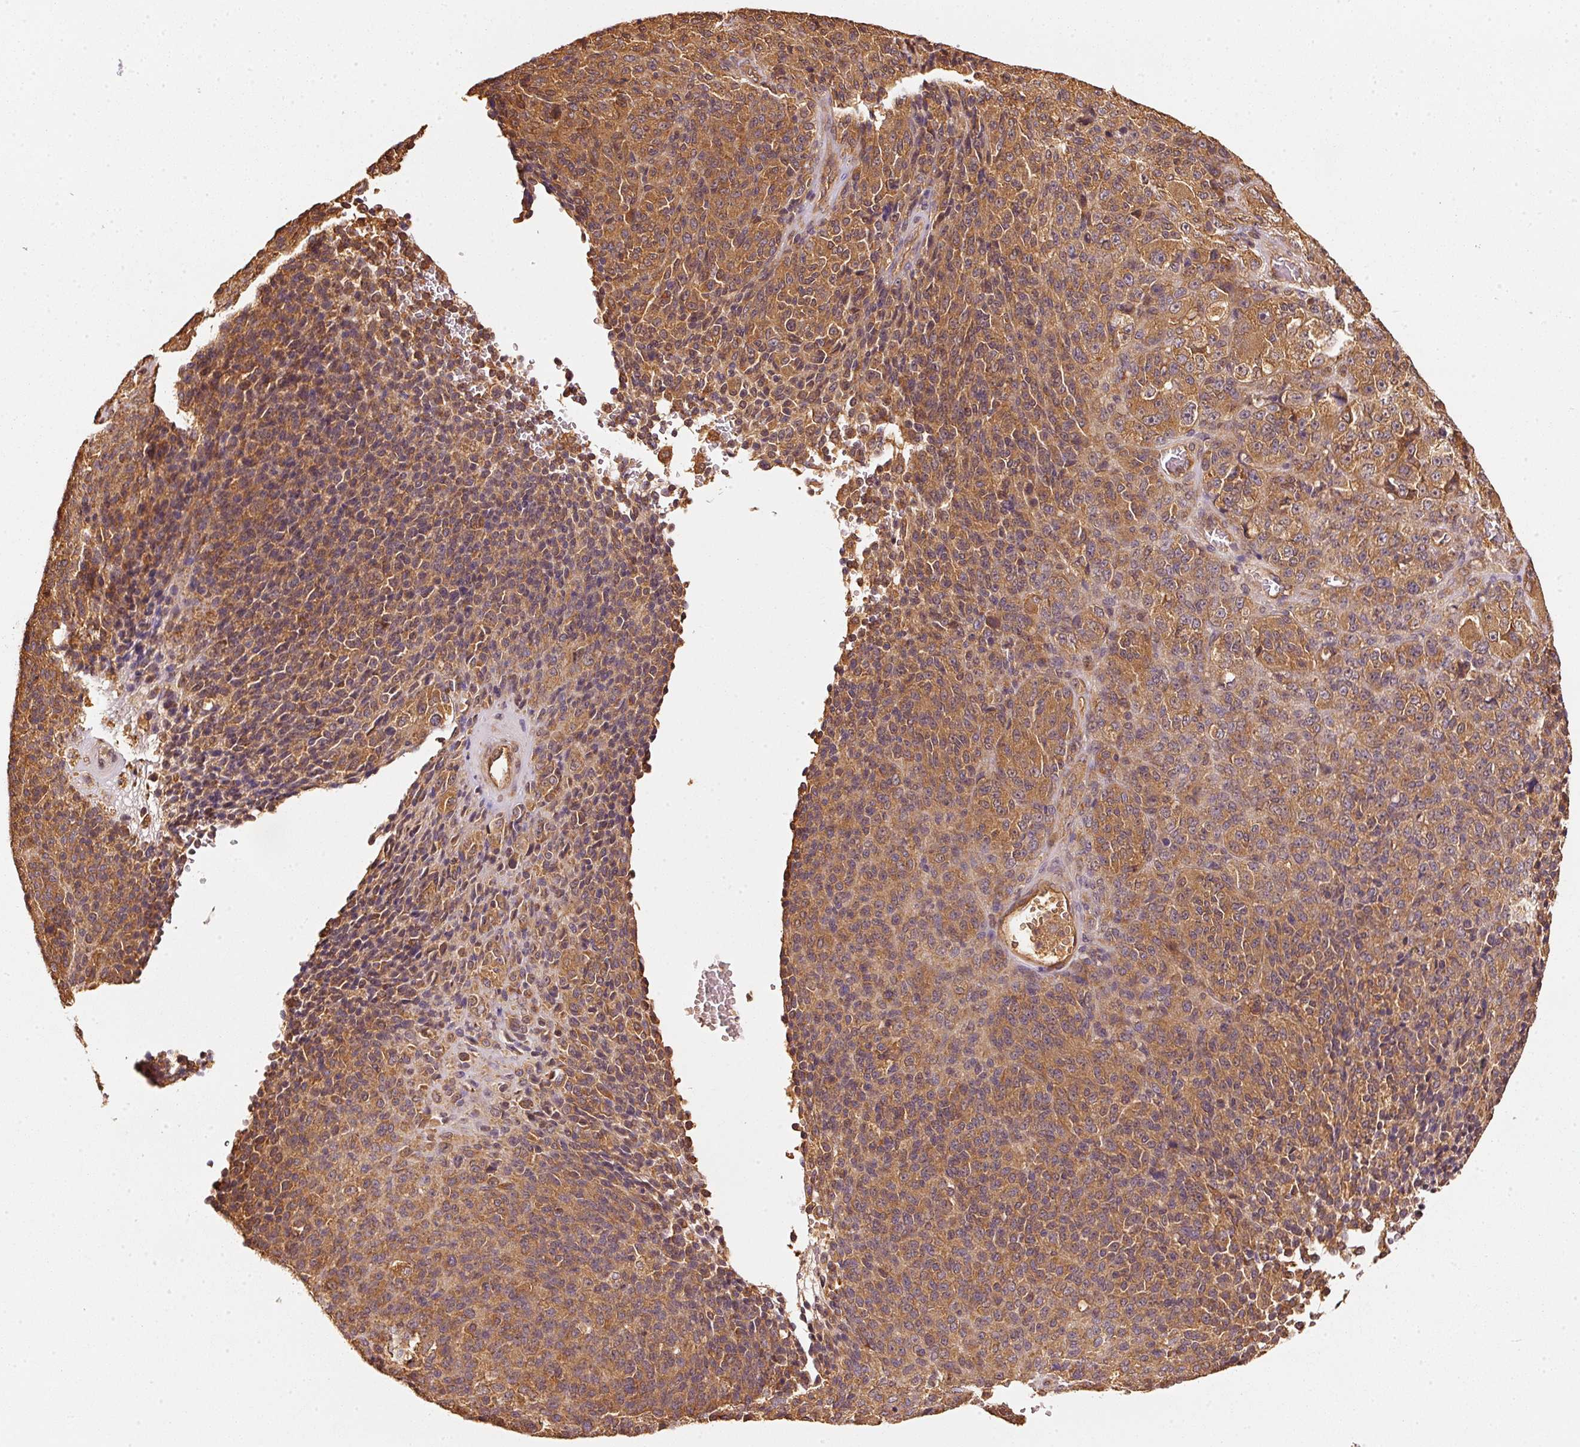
{"staining": {"intensity": "moderate", "quantity": ">75%", "location": "cytoplasmic/membranous"}, "tissue": "melanoma", "cell_type": "Tumor cells", "image_type": "cancer", "snomed": [{"axis": "morphology", "description": "Malignant melanoma, Metastatic site"}, {"axis": "topography", "description": "Brain"}], "caption": "Tumor cells demonstrate medium levels of moderate cytoplasmic/membranous staining in approximately >75% of cells in malignant melanoma (metastatic site).", "gene": "STAU1", "patient": {"sex": "female", "age": 56}}